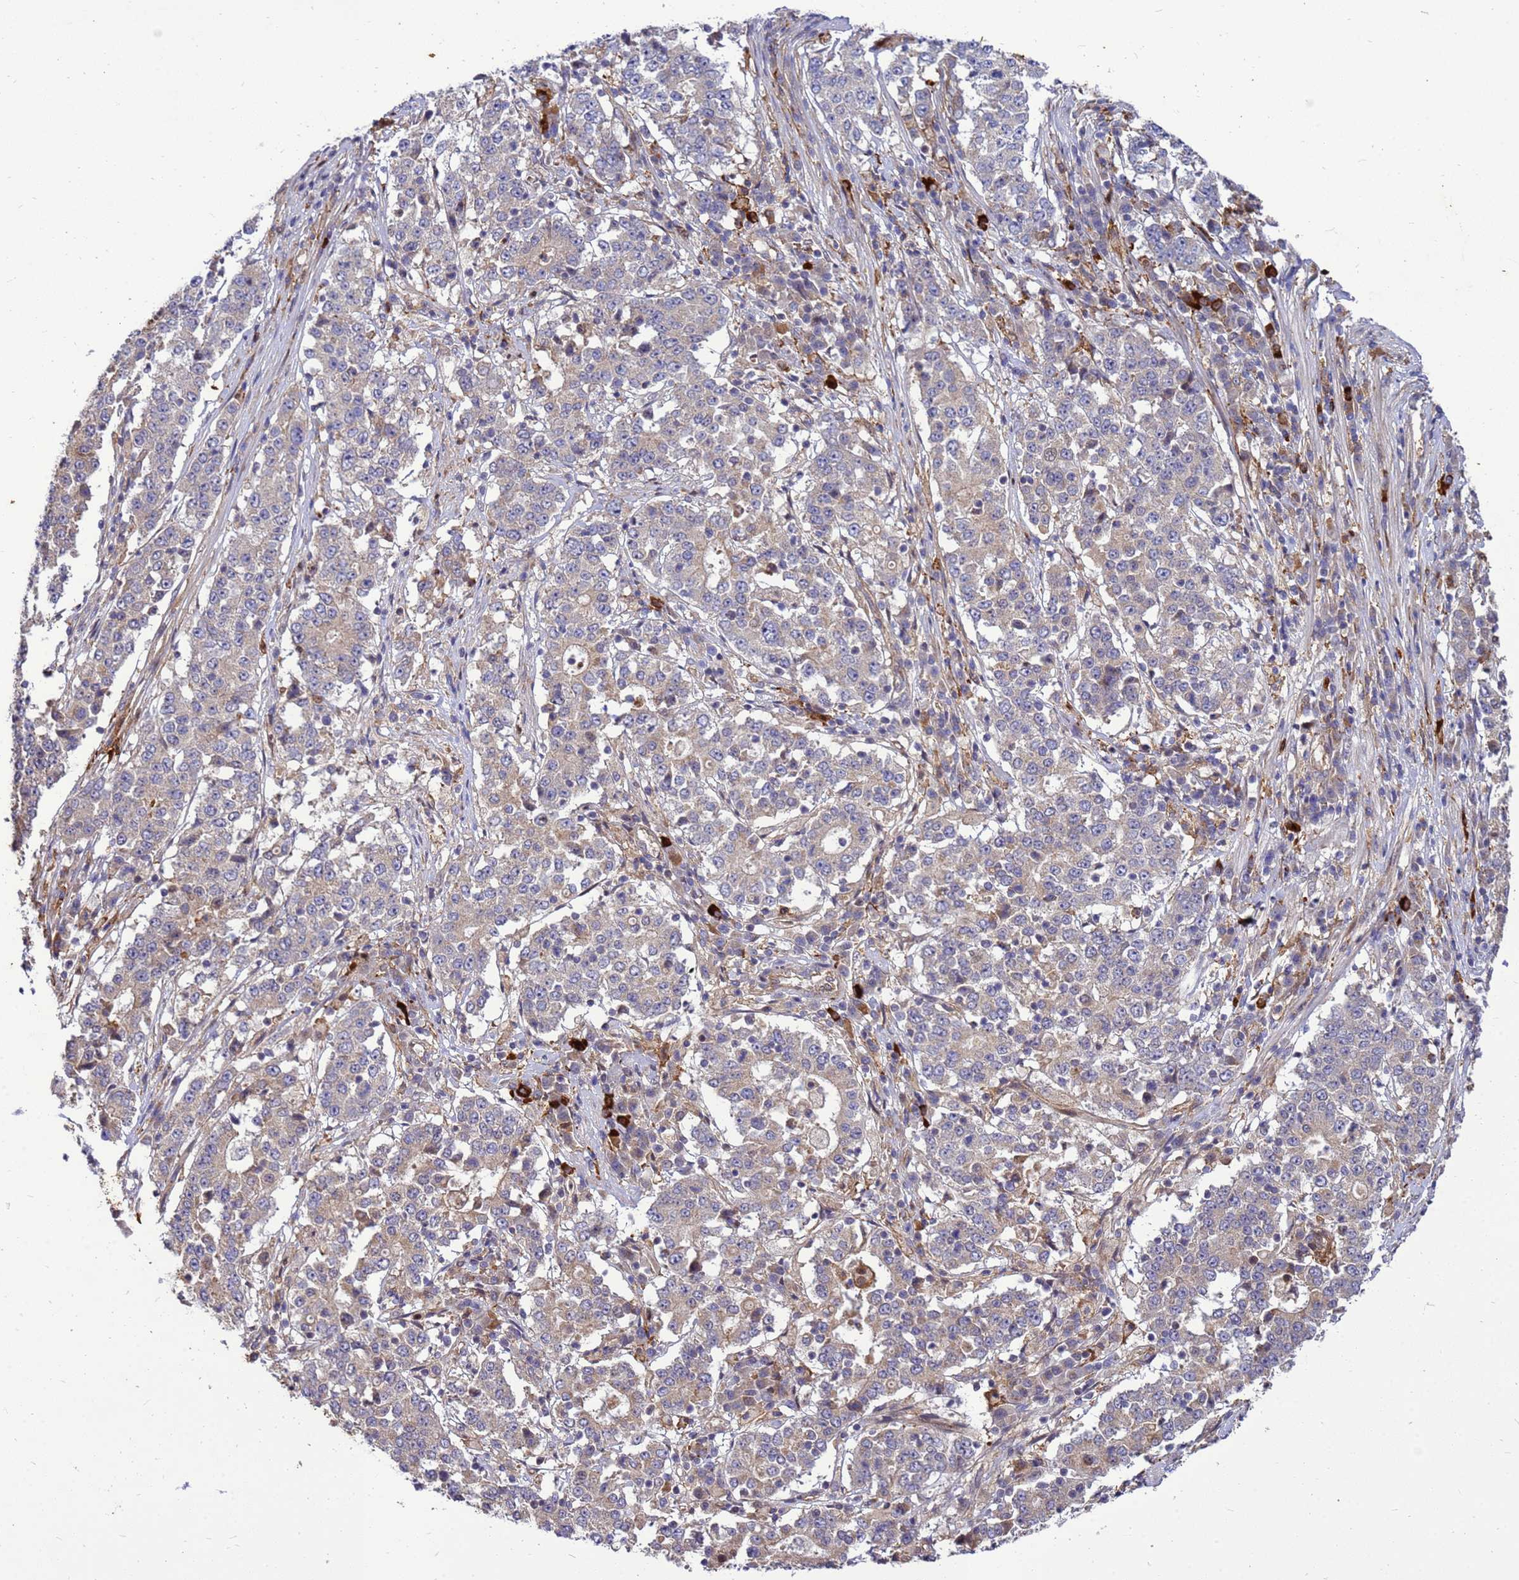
{"staining": {"intensity": "weak", "quantity": "<25%", "location": "cytoplasmic/membranous"}, "tissue": "stomach cancer", "cell_type": "Tumor cells", "image_type": "cancer", "snomed": [{"axis": "morphology", "description": "Adenocarcinoma, NOS"}, {"axis": "topography", "description": "Stomach"}], "caption": "A high-resolution image shows IHC staining of stomach cancer, which shows no significant staining in tumor cells. The staining is performed using DAB (3,3'-diaminobenzidine) brown chromogen with nuclei counter-stained in using hematoxylin.", "gene": "RNF215", "patient": {"sex": "male", "age": 59}}